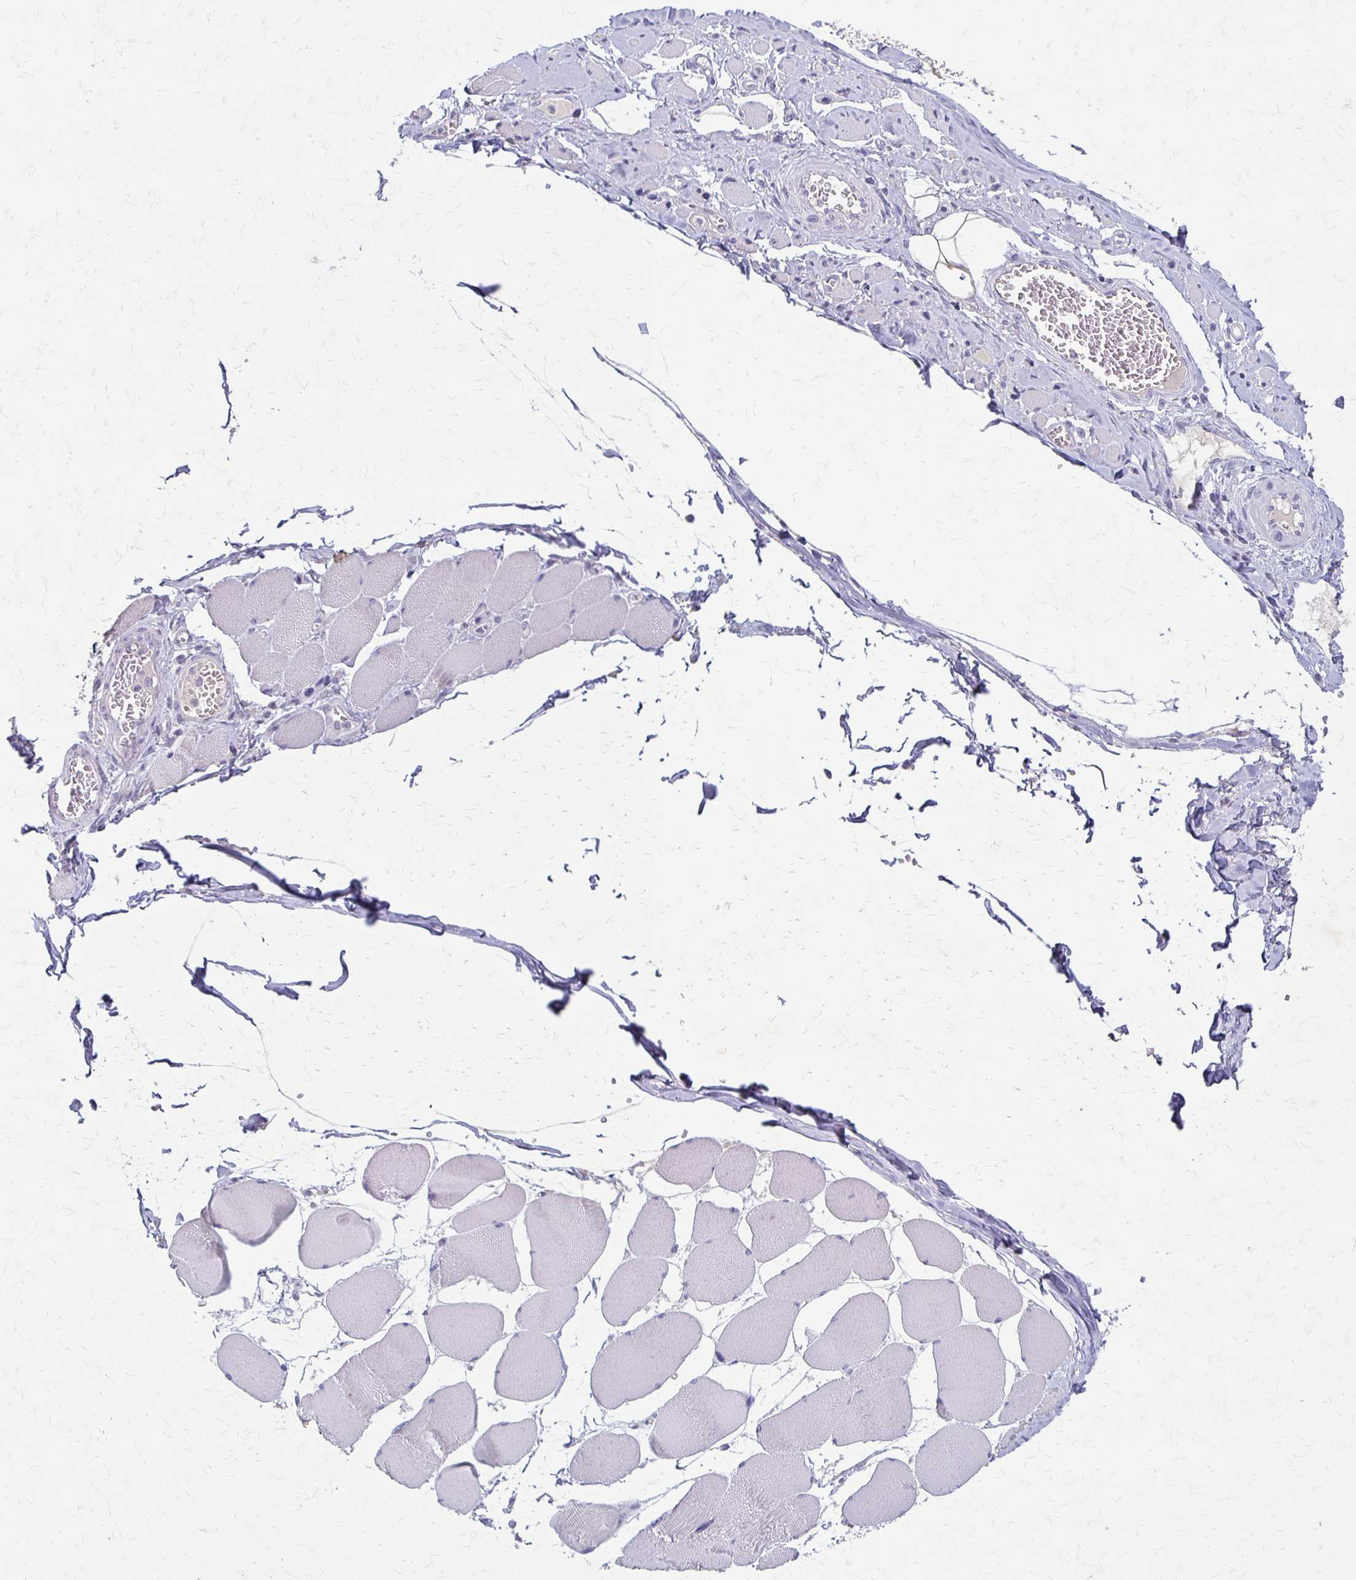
{"staining": {"intensity": "negative", "quantity": "none", "location": "none"}, "tissue": "skeletal muscle", "cell_type": "Myocytes", "image_type": "normal", "snomed": [{"axis": "morphology", "description": "Normal tissue, NOS"}, {"axis": "topography", "description": "Skeletal muscle"}], "caption": "Immunohistochemical staining of benign skeletal muscle exhibits no significant staining in myocytes.", "gene": "BBS12", "patient": {"sex": "female", "age": 75}}